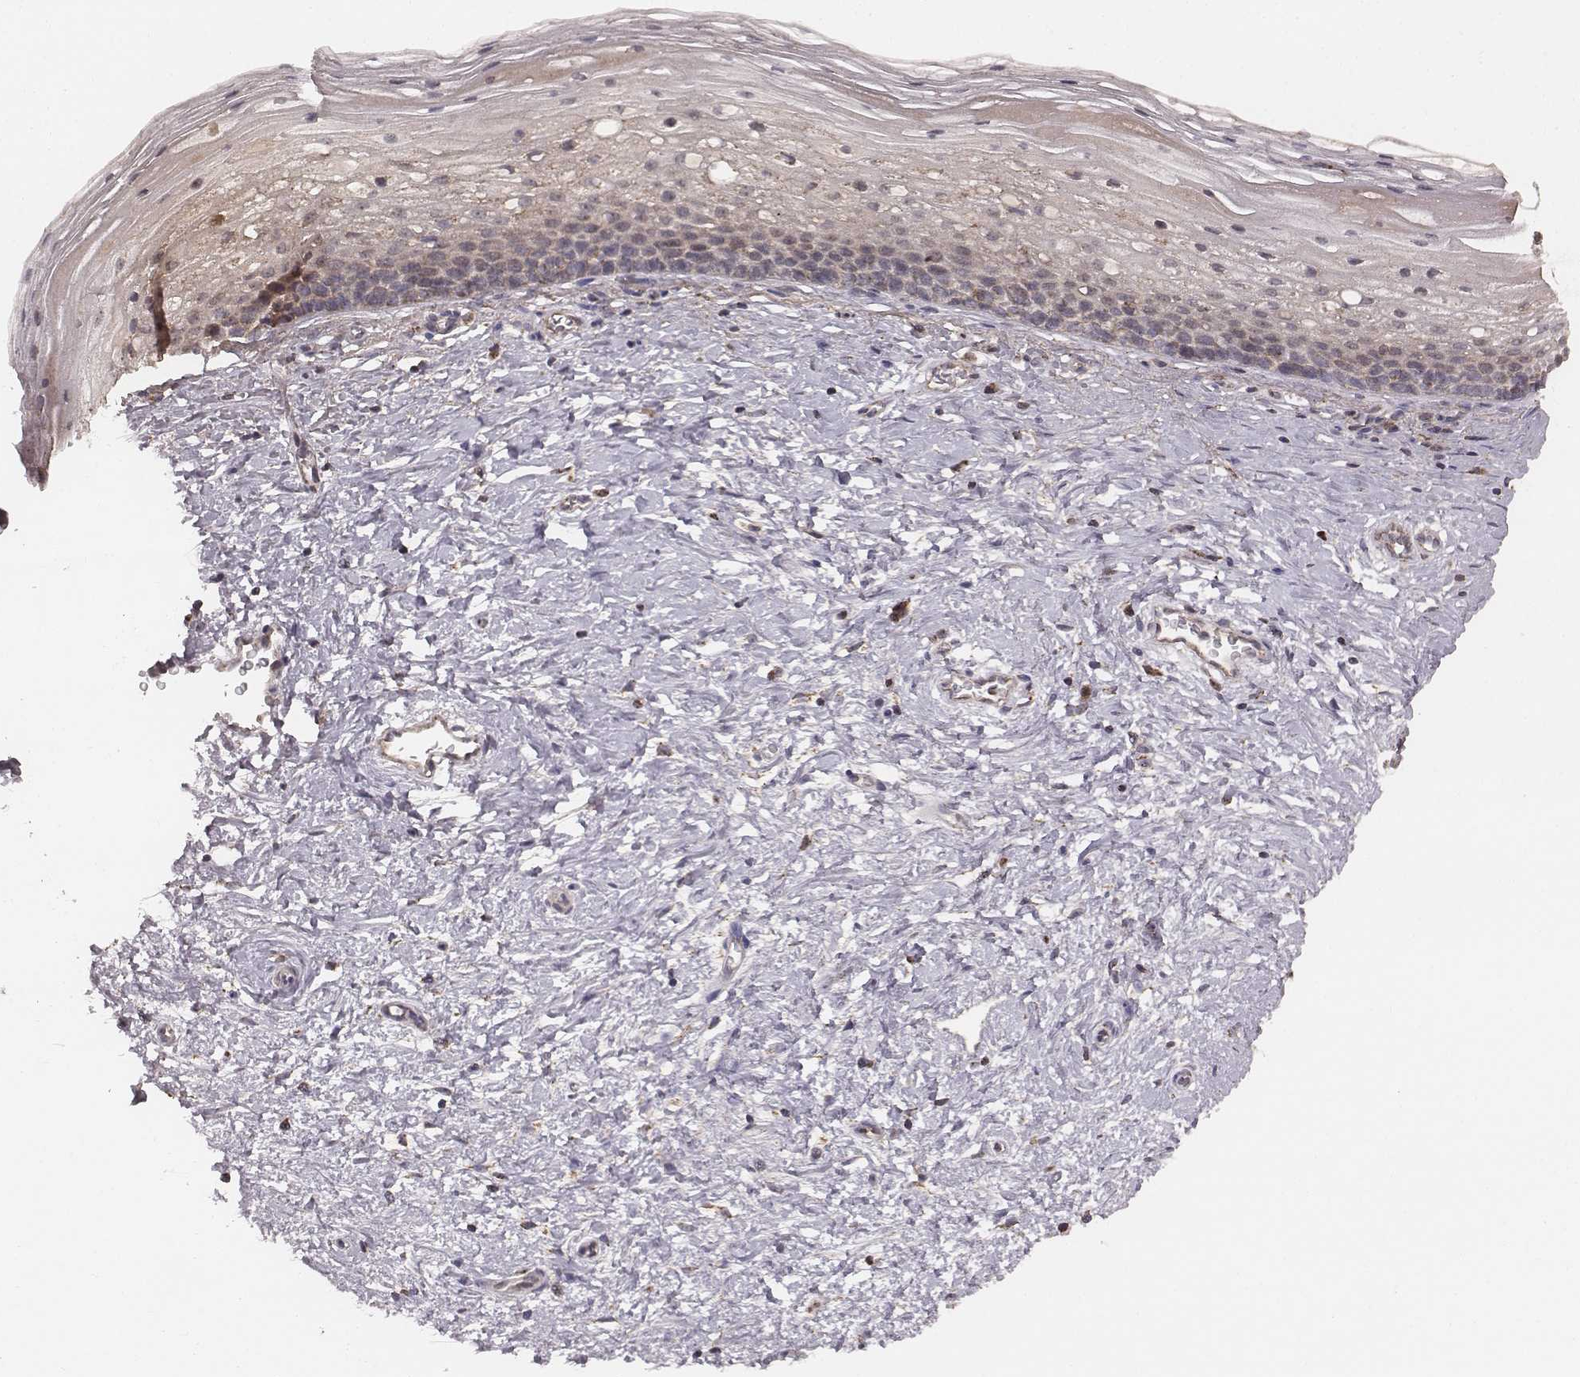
{"staining": {"intensity": "strong", "quantity": ">75%", "location": "cytoplasmic/membranous"}, "tissue": "cervix", "cell_type": "Glandular cells", "image_type": "normal", "snomed": [{"axis": "morphology", "description": "Normal tissue, NOS"}, {"axis": "topography", "description": "Cervix"}], "caption": "Glandular cells exhibit high levels of strong cytoplasmic/membranous staining in approximately >75% of cells in benign human cervix. (Brightfield microscopy of DAB IHC at high magnification).", "gene": "PDCD2L", "patient": {"sex": "female", "age": 34}}